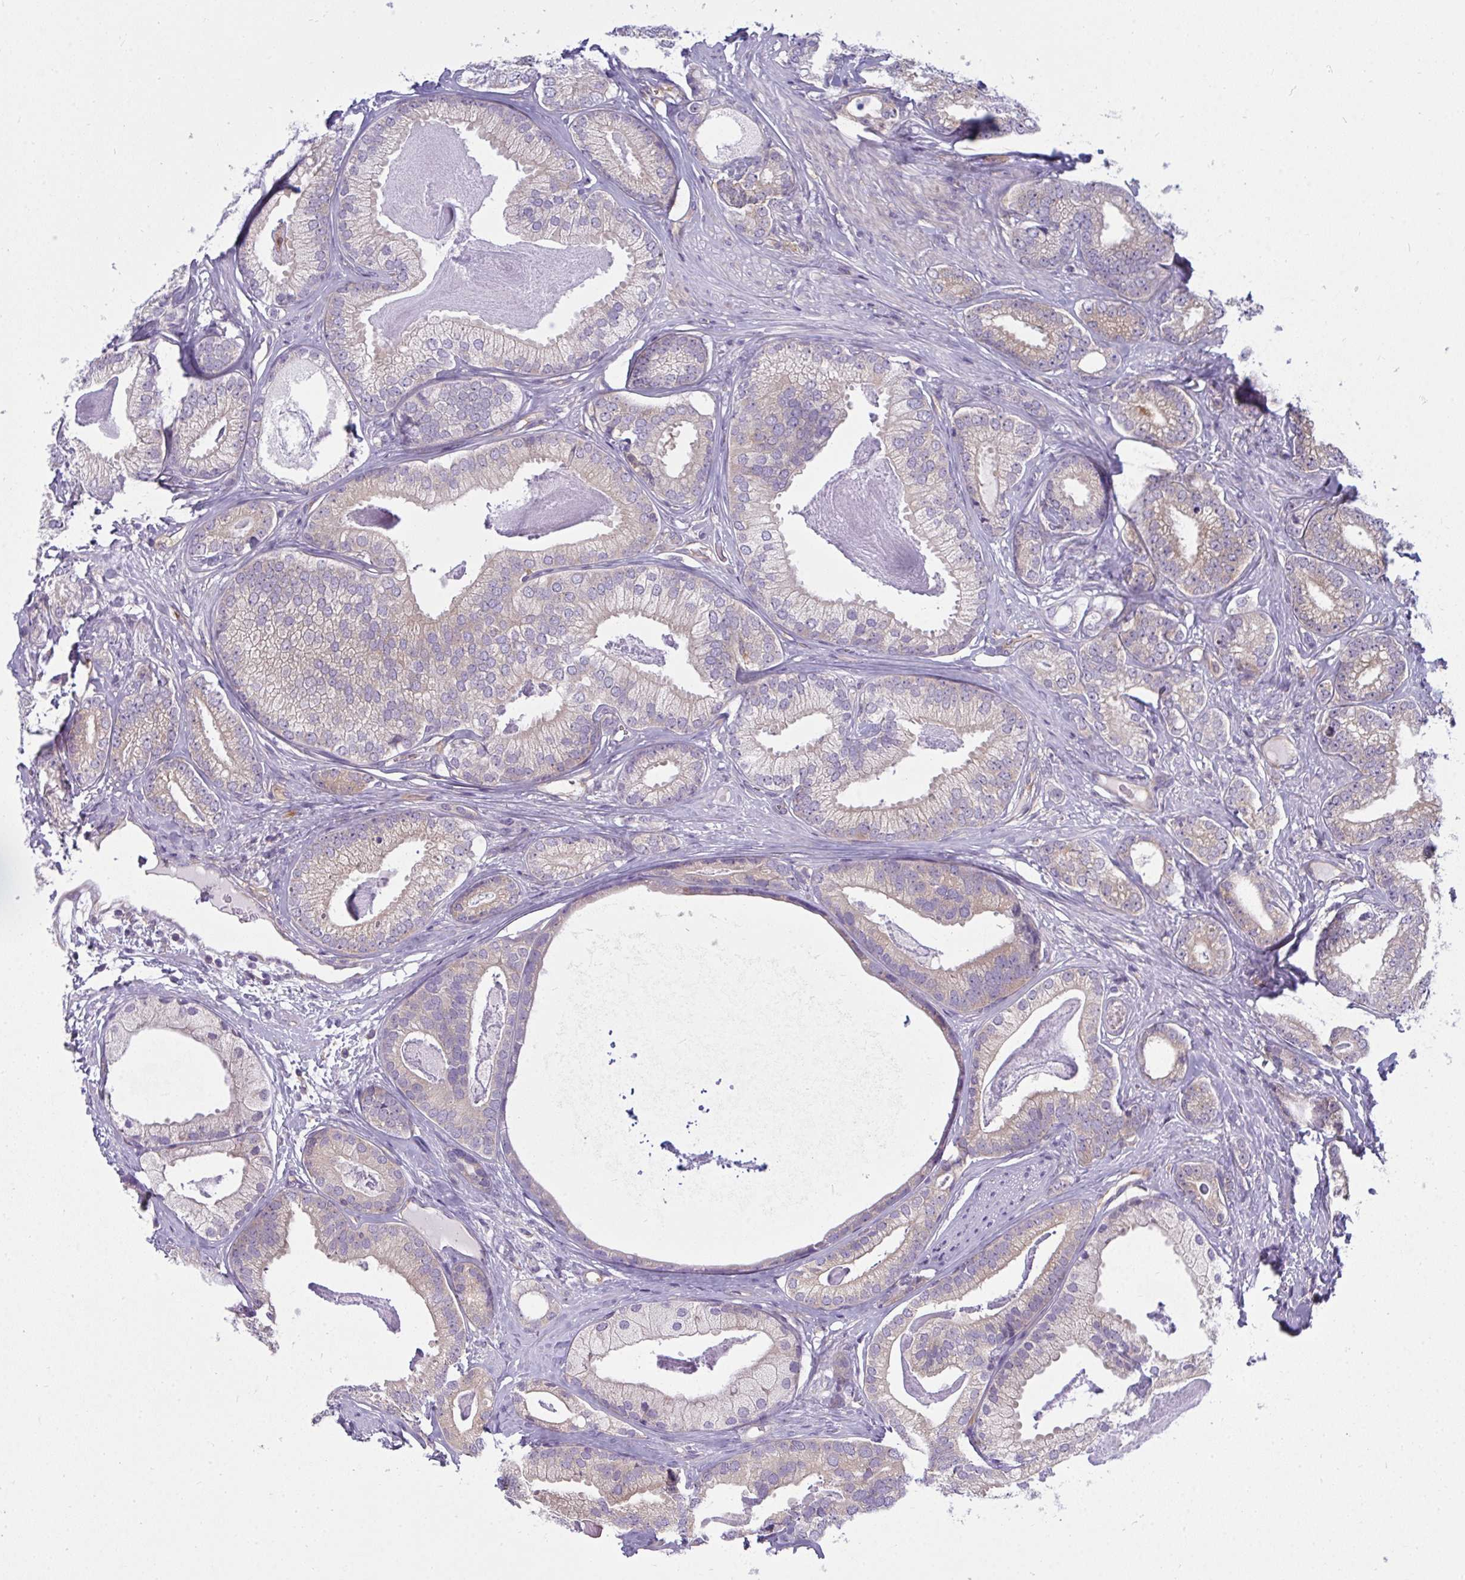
{"staining": {"intensity": "weak", "quantity": ">75%", "location": "cytoplasmic/membranous"}, "tissue": "prostate cancer", "cell_type": "Tumor cells", "image_type": "cancer", "snomed": [{"axis": "morphology", "description": "Adenocarcinoma, Low grade"}, {"axis": "topography", "description": "Prostate"}], "caption": "A micrograph of human prostate adenocarcinoma (low-grade) stained for a protein demonstrates weak cytoplasmic/membranous brown staining in tumor cells.", "gene": "SLC30A6", "patient": {"sex": "male", "age": 63}}